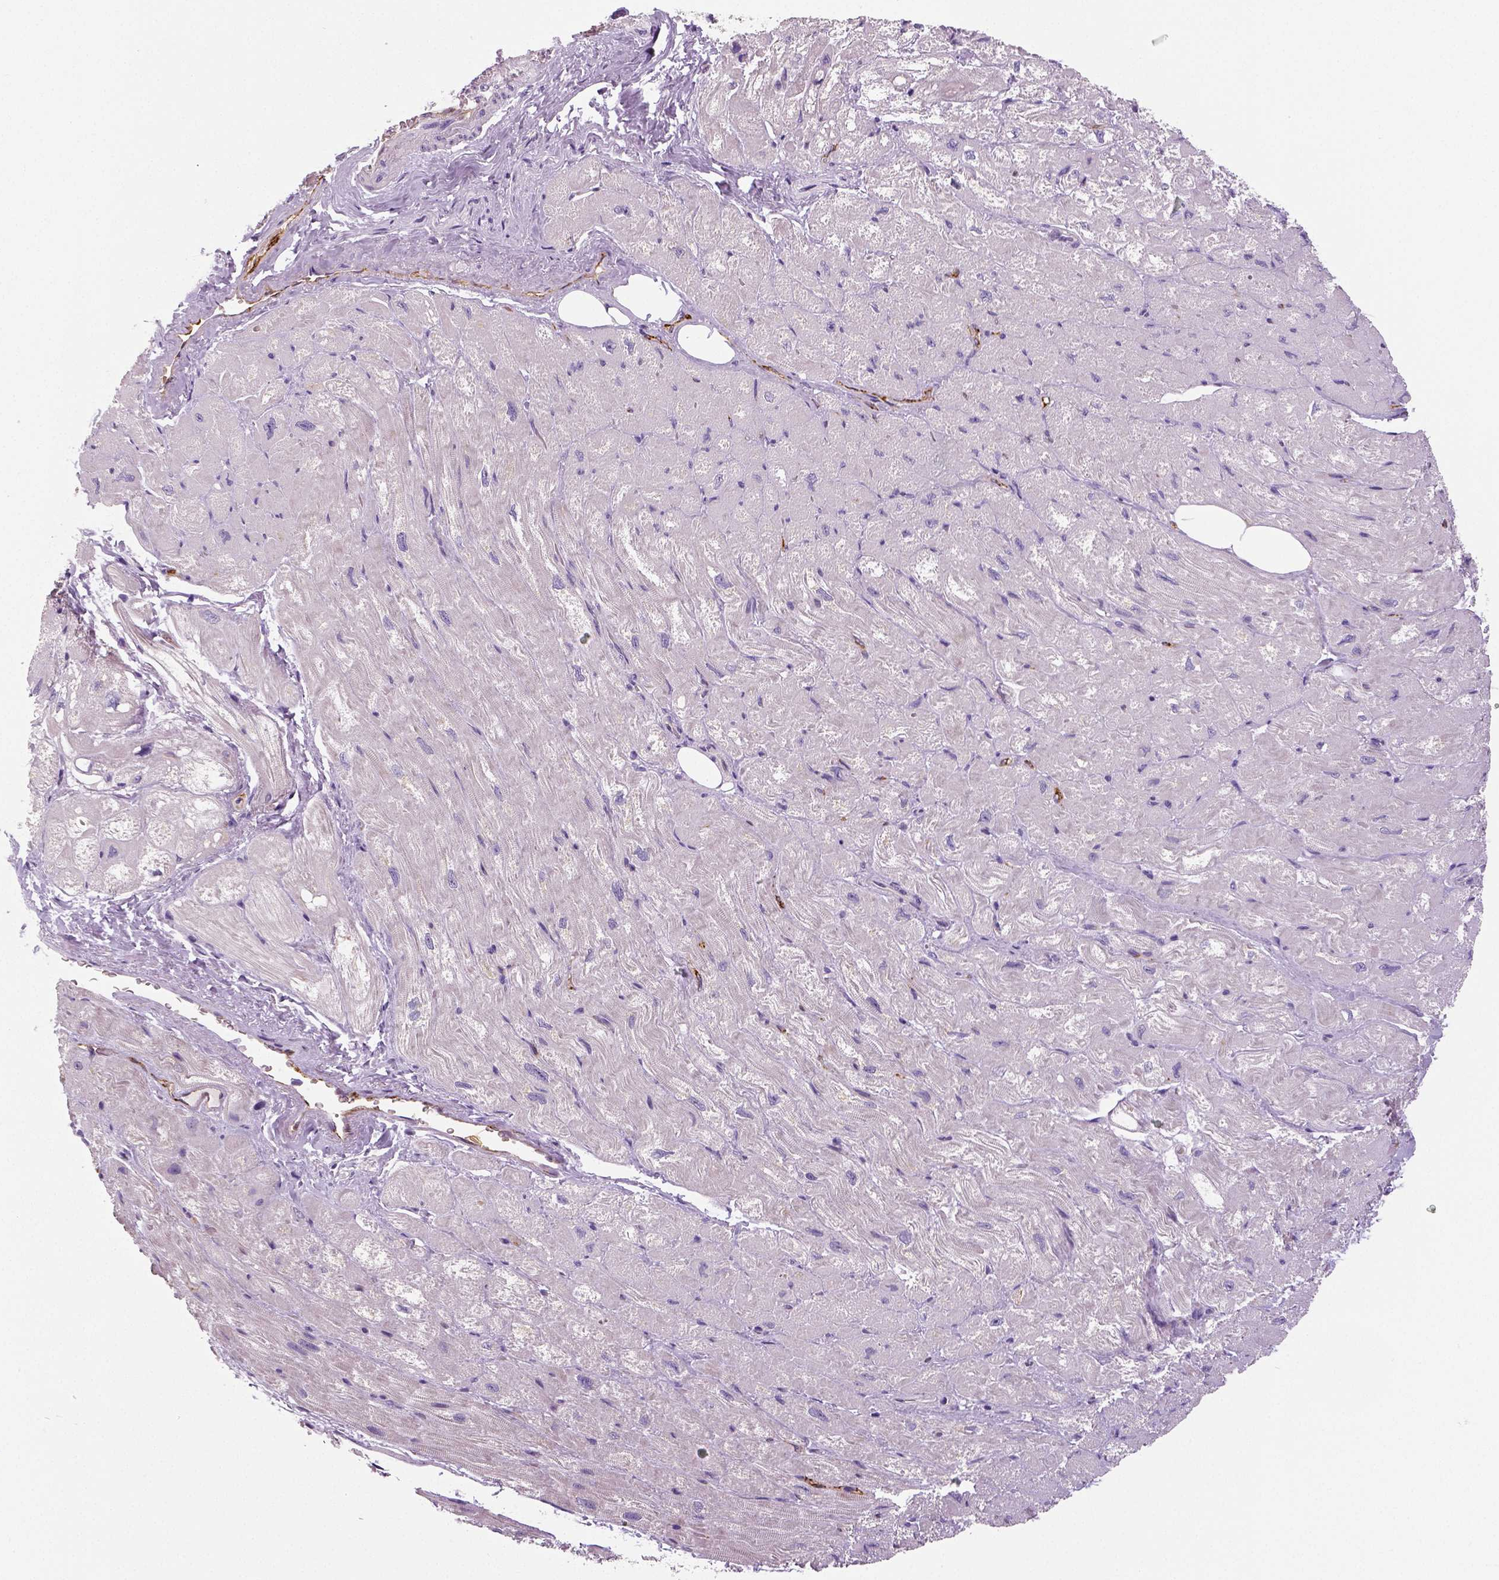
{"staining": {"intensity": "negative", "quantity": "none", "location": "none"}, "tissue": "heart muscle", "cell_type": "Cardiomyocytes", "image_type": "normal", "snomed": [{"axis": "morphology", "description": "Normal tissue, NOS"}, {"axis": "topography", "description": "Heart"}], "caption": "The histopathology image displays no significant positivity in cardiomyocytes of heart muscle.", "gene": "ENSG00000250349", "patient": {"sex": "female", "age": 69}}